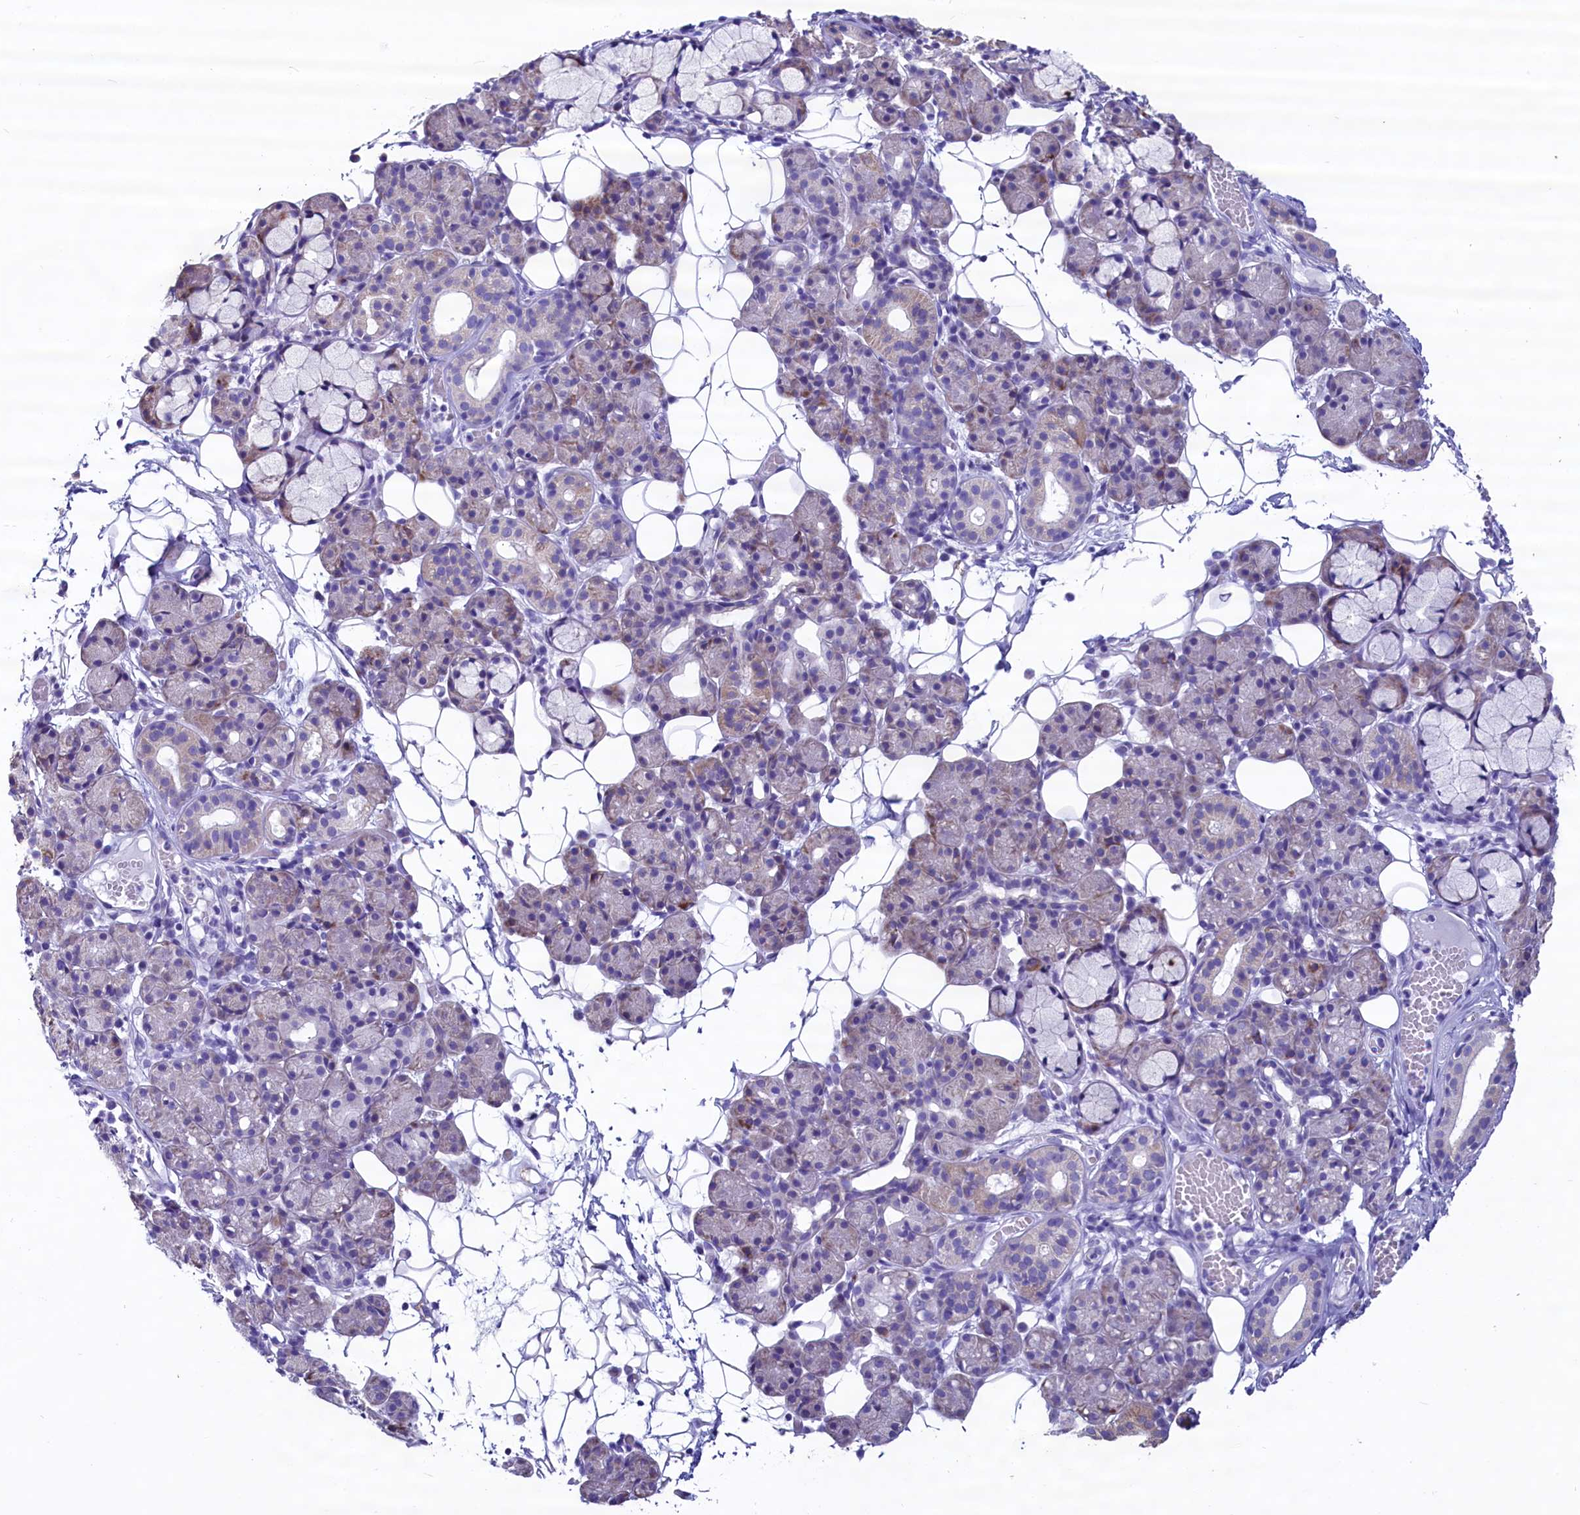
{"staining": {"intensity": "weak", "quantity": "<25%", "location": "cytoplasmic/membranous"}, "tissue": "salivary gland", "cell_type": "Glandular cells", "image_type": "normal", "snomed": [{"axis": "morphology", "description": "Normal tissue, NOS"}, {"axis": "topography", "description": "Salivary gland"}], "caption": "IHC histopathology image of benign salivary gland: salivary gland stained with DAB (3,3'-diaminobenzidine) displays no significant protein staining in glandular cells. (DAB (3,3'-diaminobenzidine) immunohistochemistry, high magnification).", "gene": "SCD5", "patient": {"sex": "male", "age": 63}}